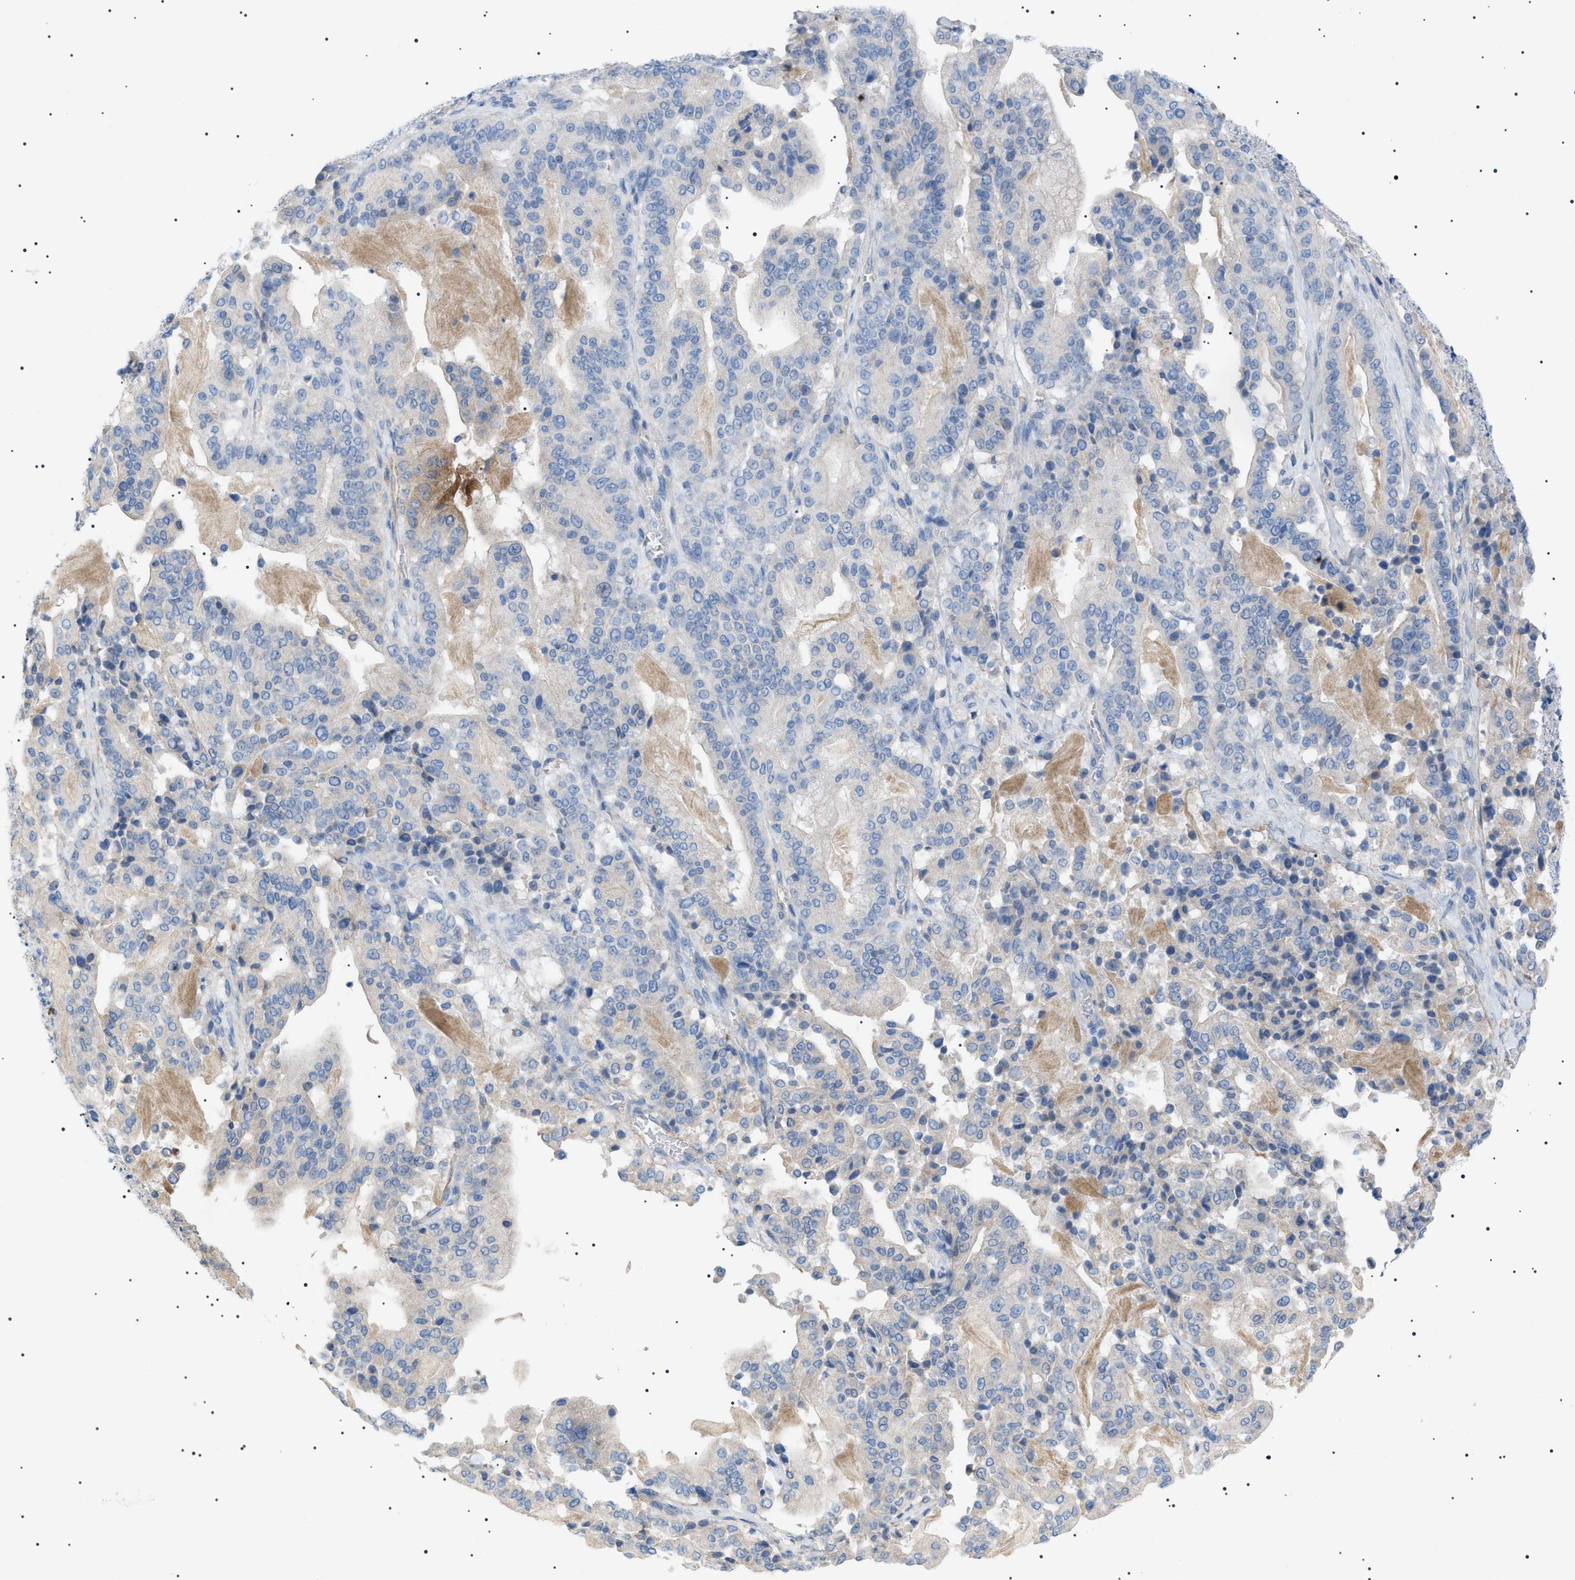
{"staining": {"intensity": "negative", "quantity": "none", "location": "none"}, "tissue": "pancreatic cancer", "cell_type": "Tumor cells", "image_type": "cancer", "snomed": [{"axis": "morphology", "description": "Adenocarcinoma, NOS"}, {"axis": "topography", "description": "Pancreas"}], "caption": "An immunohistochemistry micrograph of pancreatic cancer (adenocarcinoma) is shown. There is no staining in tumor cells of pancreatic cancer (adenocarcinoma).", "gene": "ADAMTS1", "patient": {"sex": "male", "age": 63}}